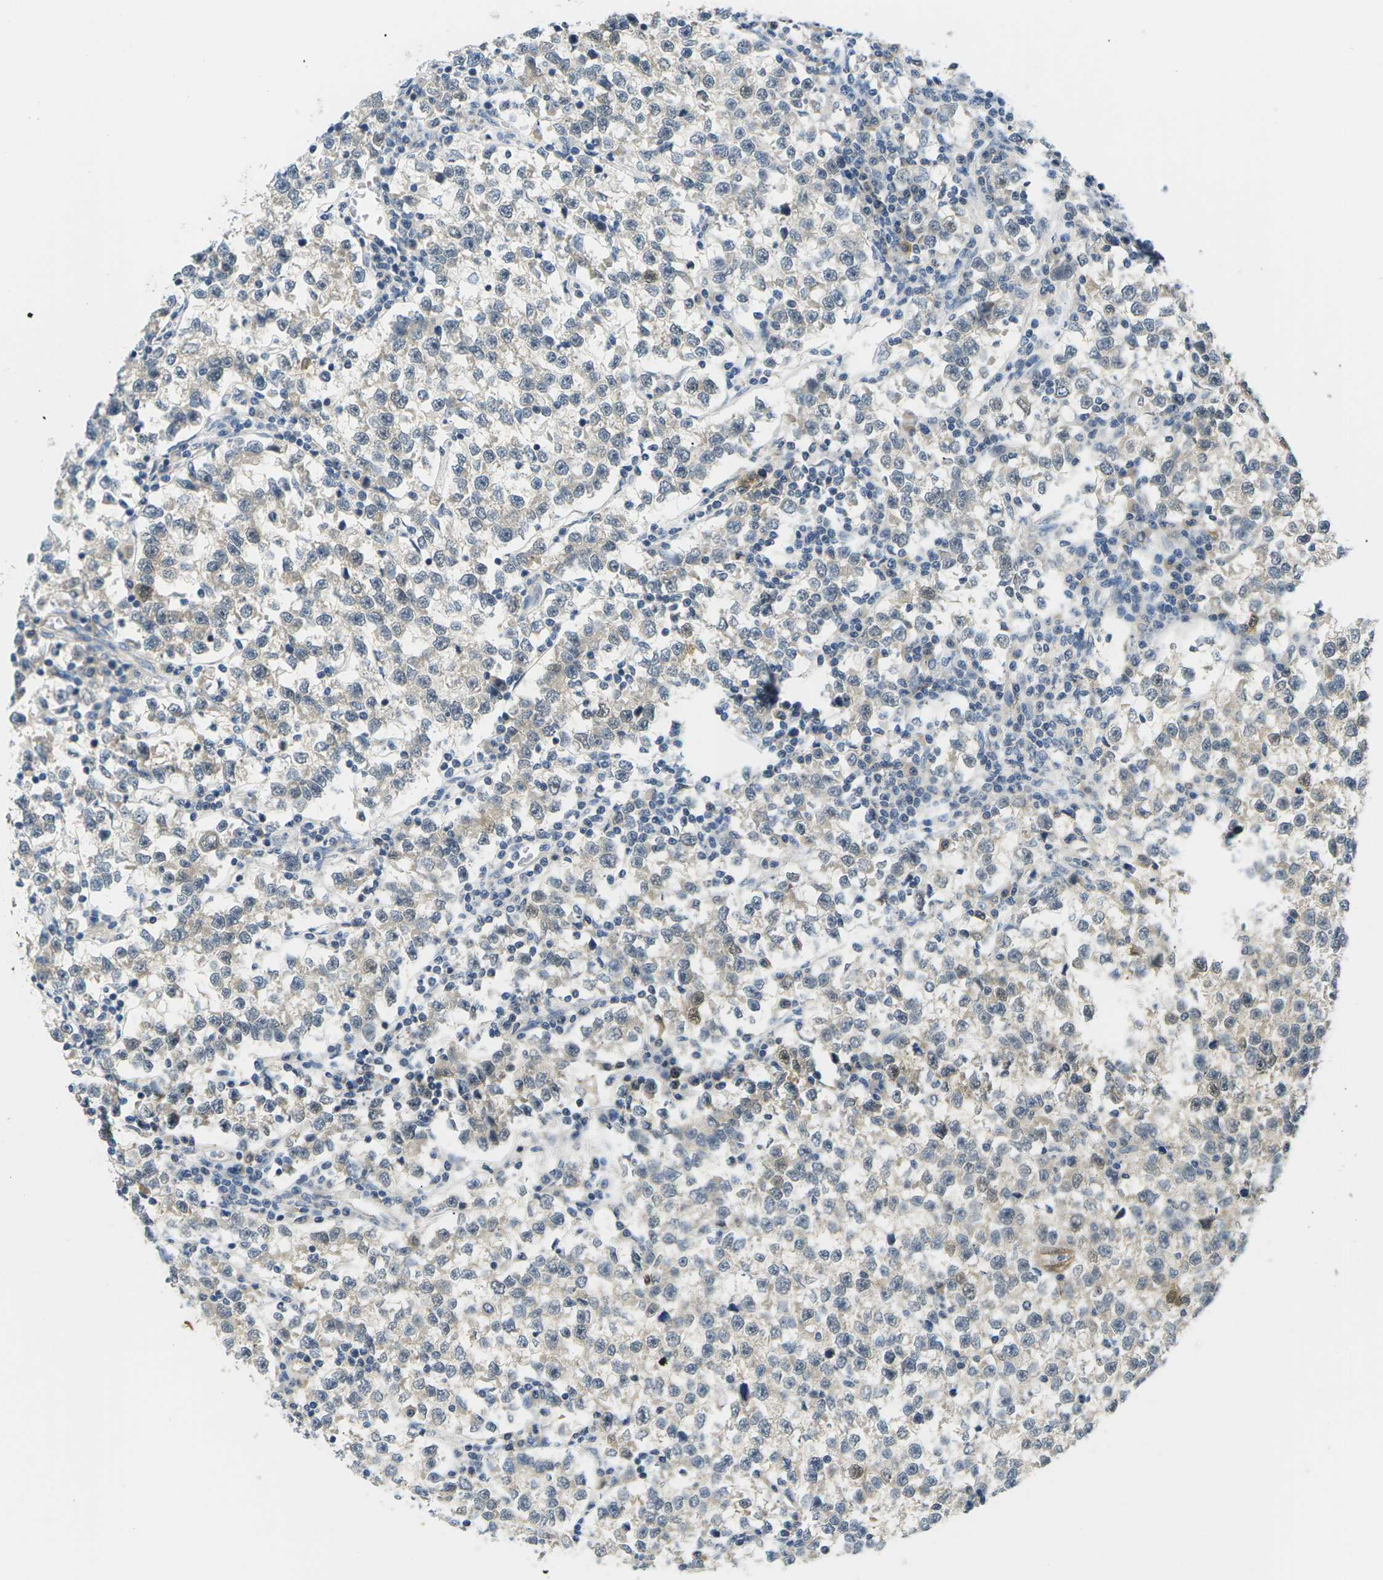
{"staining": {"intensity": "weak", "quantity": "<25%", "location": "cytoplasmic/membranous"}, "tissue": "testis cancer", "cell_type": "Tumor cells", "image_type": "cancer", "snomed": [{"axis": "morphology", "description": "Normal tissue, NOS"}, {"axis": "morphology", "description": "Seminoma, NOS"}, {"axis": "topography", "description": "Testis"}], "caption": "Immunohistochemistry (IHC) micrograph of neoplastic tissue: human seminoma (testis) stained with DAB (3,3'-diaminobenzidine) exhibits no significant protein staining in tumor cells. (DAB IHC with hematoxylin counter stain).", "gene": "PSAT1", "patient": {"sex": "male", "age": 43}}